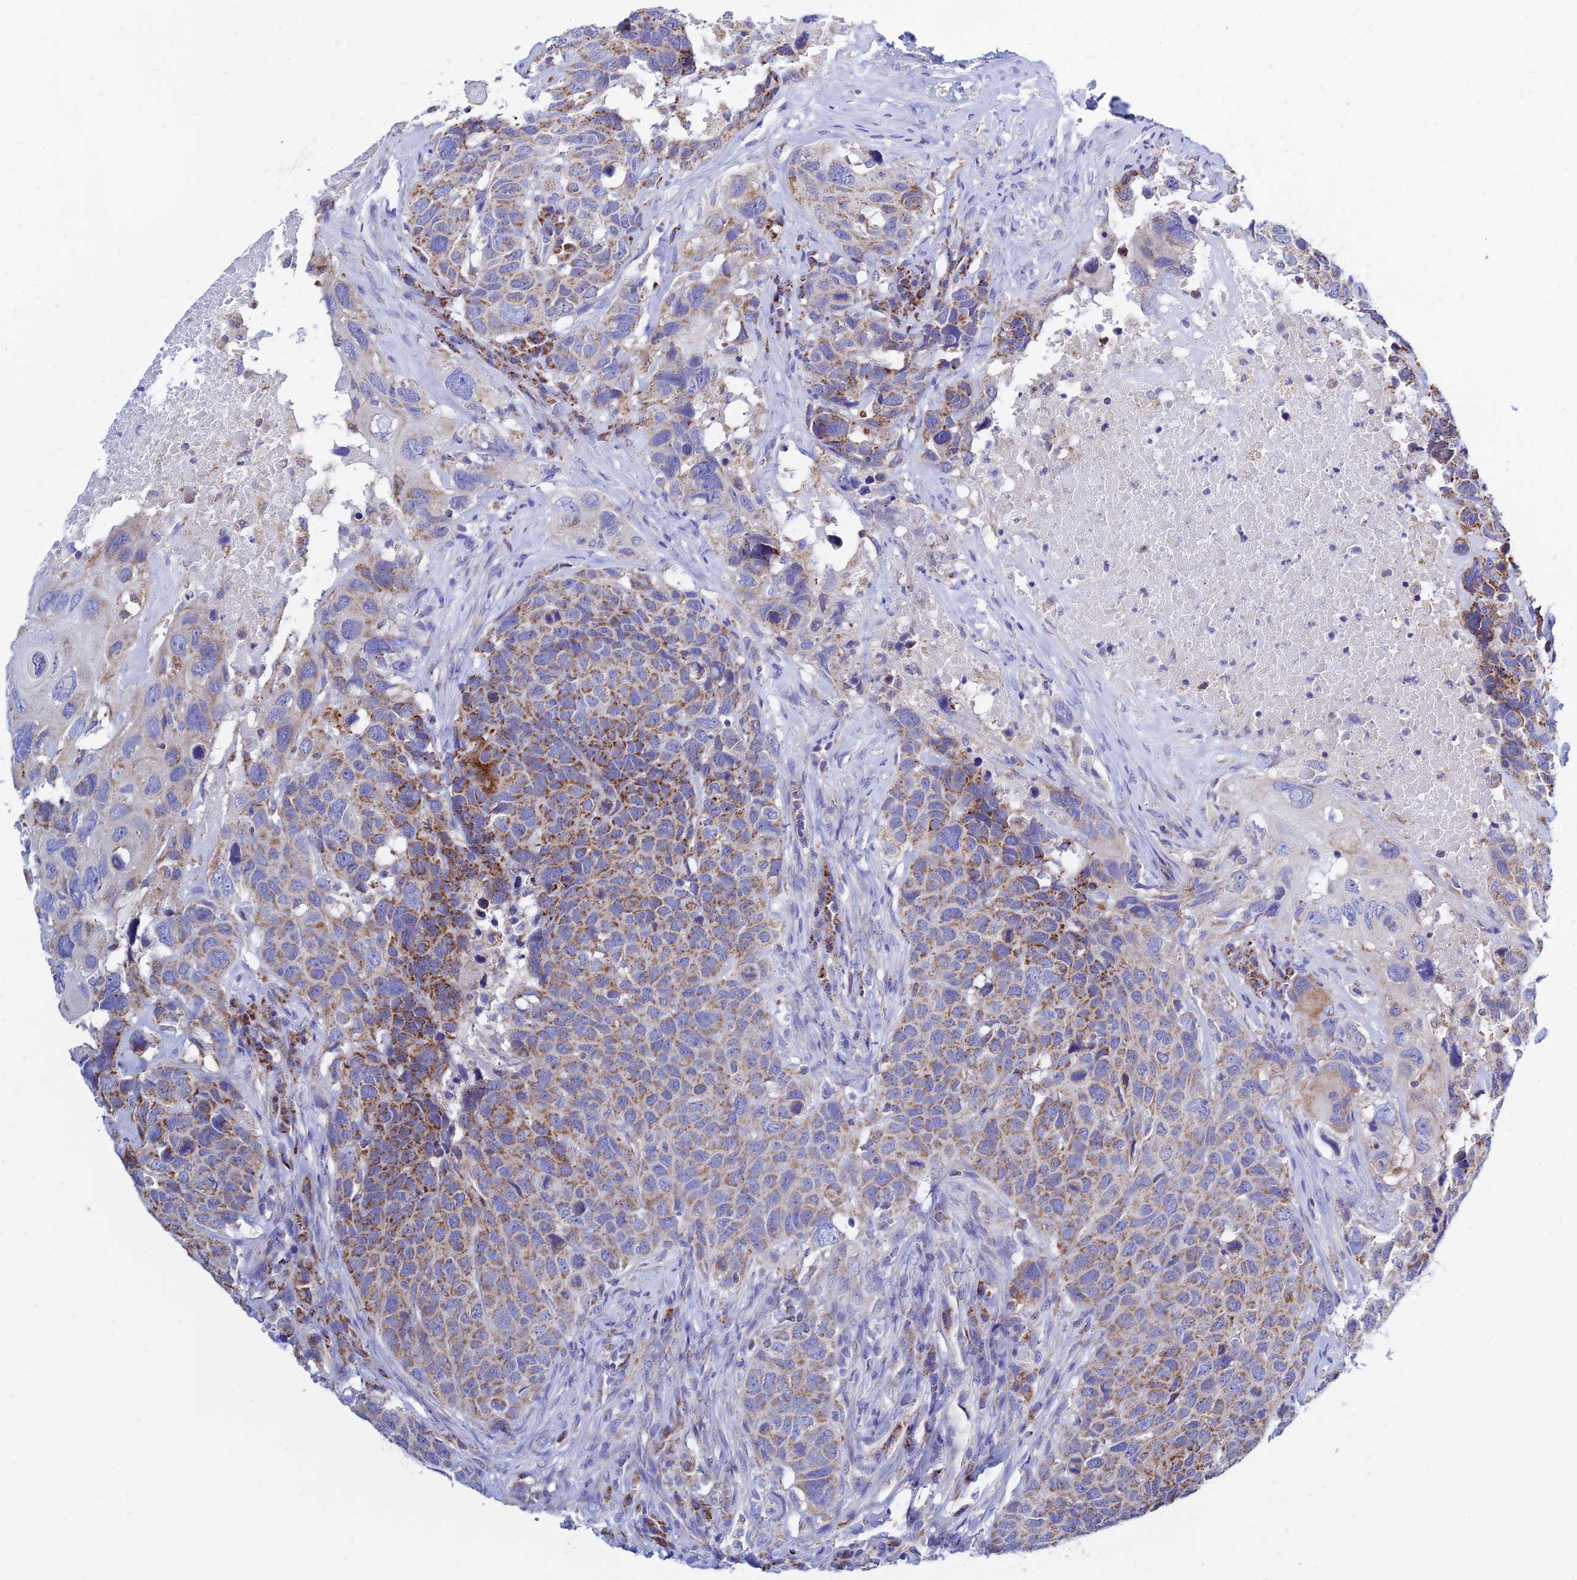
{"staining": {"intensity": "moderate", "quantity": ">75%", "location": "cytoplasmic/membranous"}, "tissue": "head and neck cancer", "cell_type": "Tumor cells", "image_type": "cancer", "snomed": [{"axis": "morphology", "description": "Squamous cell carcinoma, NOS"}, {"axis": "topography", "description": "Head-Neck"}], "caption": "A brown stain highlights moderate cytoplasmic/membranous staining of a protein in head and neck squamous cell carcinoma tumor cells.", "gene": "MGST1", "patient": {"sex": "male", "age": 66}}